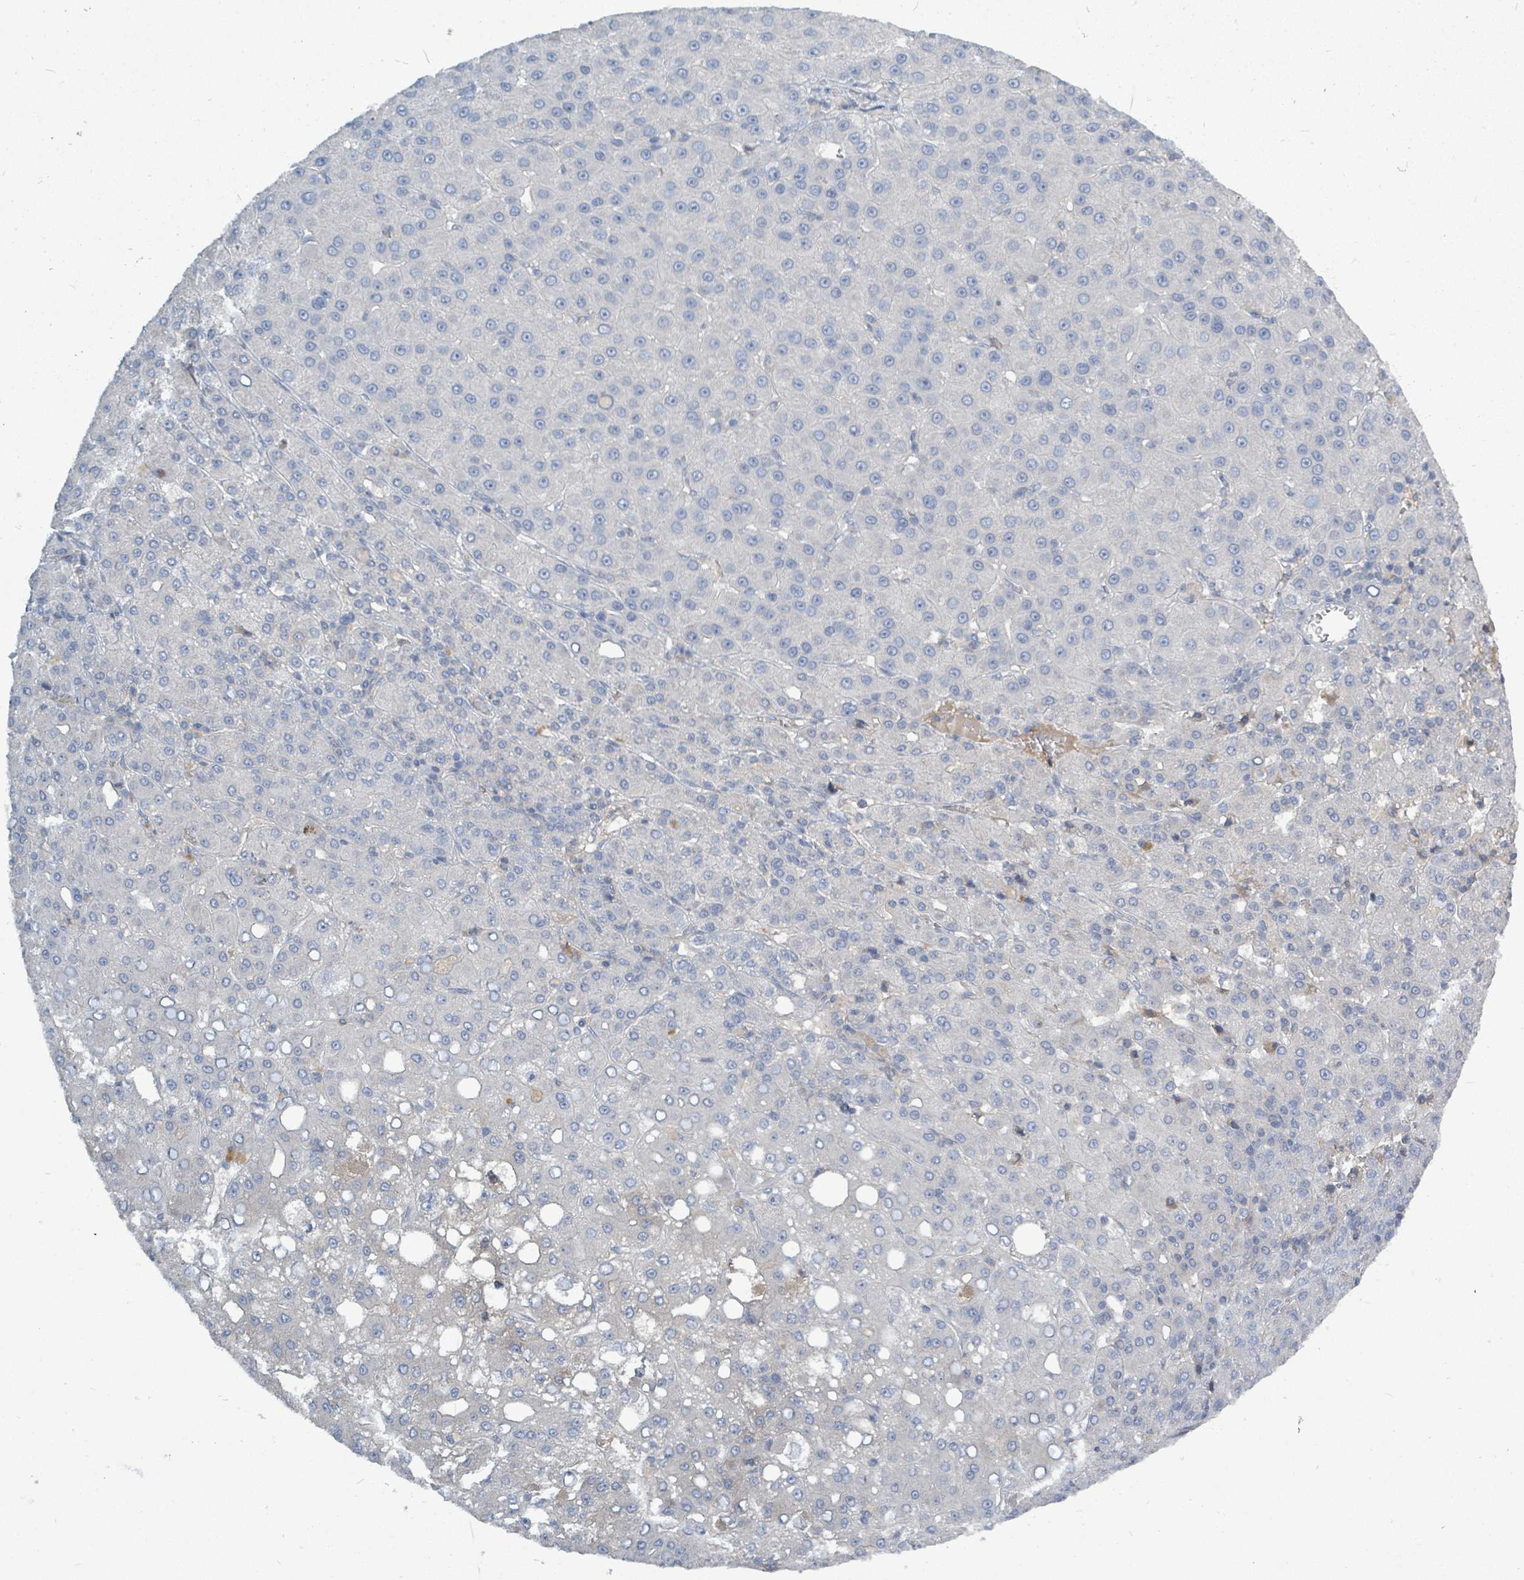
{"staining": {"intensity": "negative", "quantity": "none", "location": "none"}, "tissue": "liver cancer", "cell_type": "Tumor cells", "image_type": "cancer", "snomed": [{"axis": "morphology", "description": "Carcinoma, Hepatocellular, NOS"}, {"axis": "topography", "description": "Liver"}], "caption": "A micrograph of human hepatocellular carcinoma (liver) is negative for staining in tumor cells.", "gene": "SLC25A23", "patient": {"sex": "male", "age": 65}}